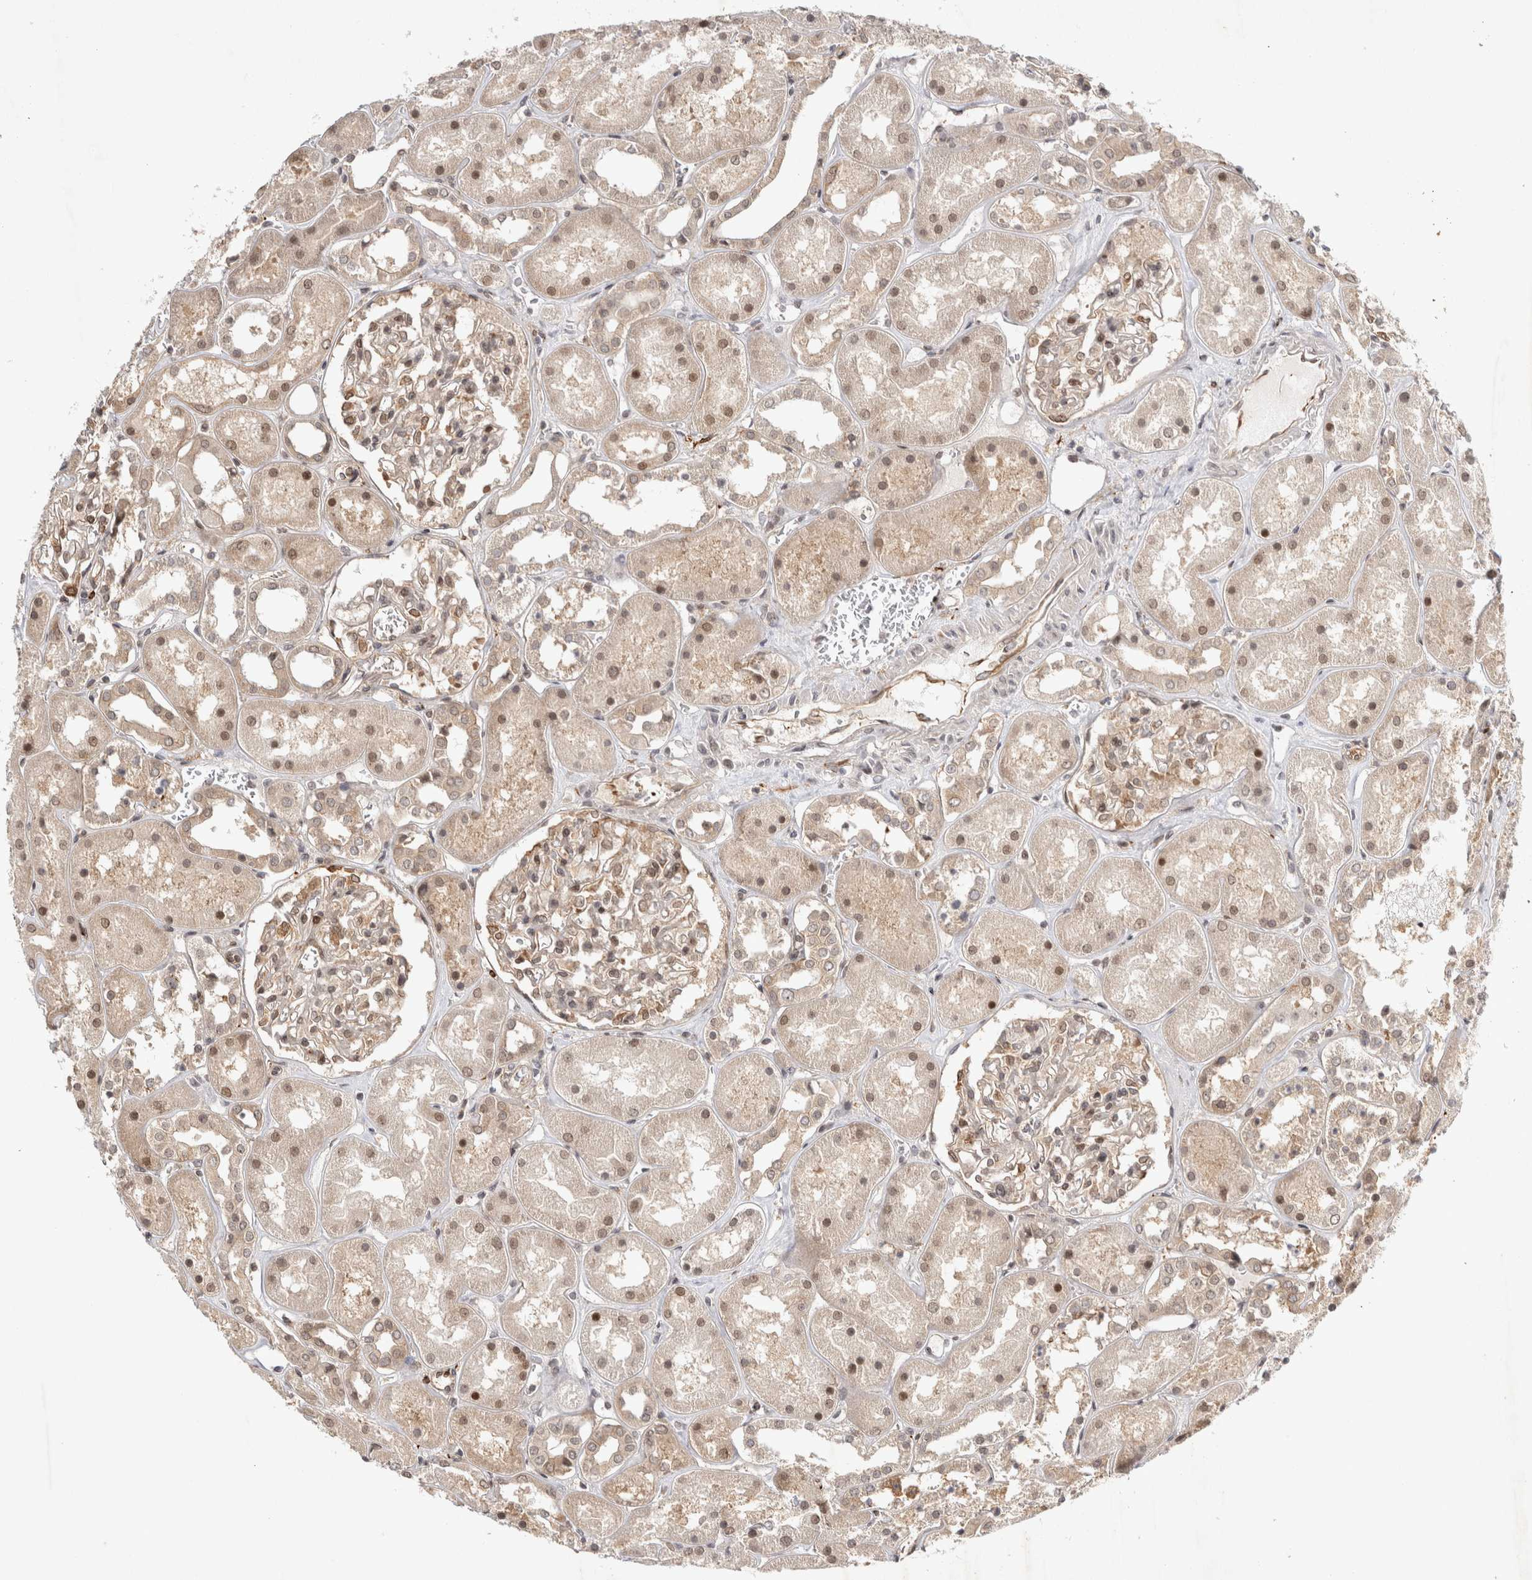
{"staining": {"intensity": "moderate", "quantity": "25%-75%", "location": "nuclear"}, "tissue": "kidney", "cell_type": "Cells in glomeruli", "image_type": "normal", "snomed": [{"axis": "morphology", "description": "Normal tissue, NOS"}, {"axis": "topography", "description": "Kidney"}], "caption": "Immunohistochemistry of normal human kidney exhibits medium levels of moderate nuclear positivity in about 25%-75% of cells in glomeruli. The staining is performed using DAB brown chromogen to label protein expression. The nuclei are counter-stained blue using hematoxylin.", "gene": "ZNF318", "patient": {"sex": "male", "age": 70}}